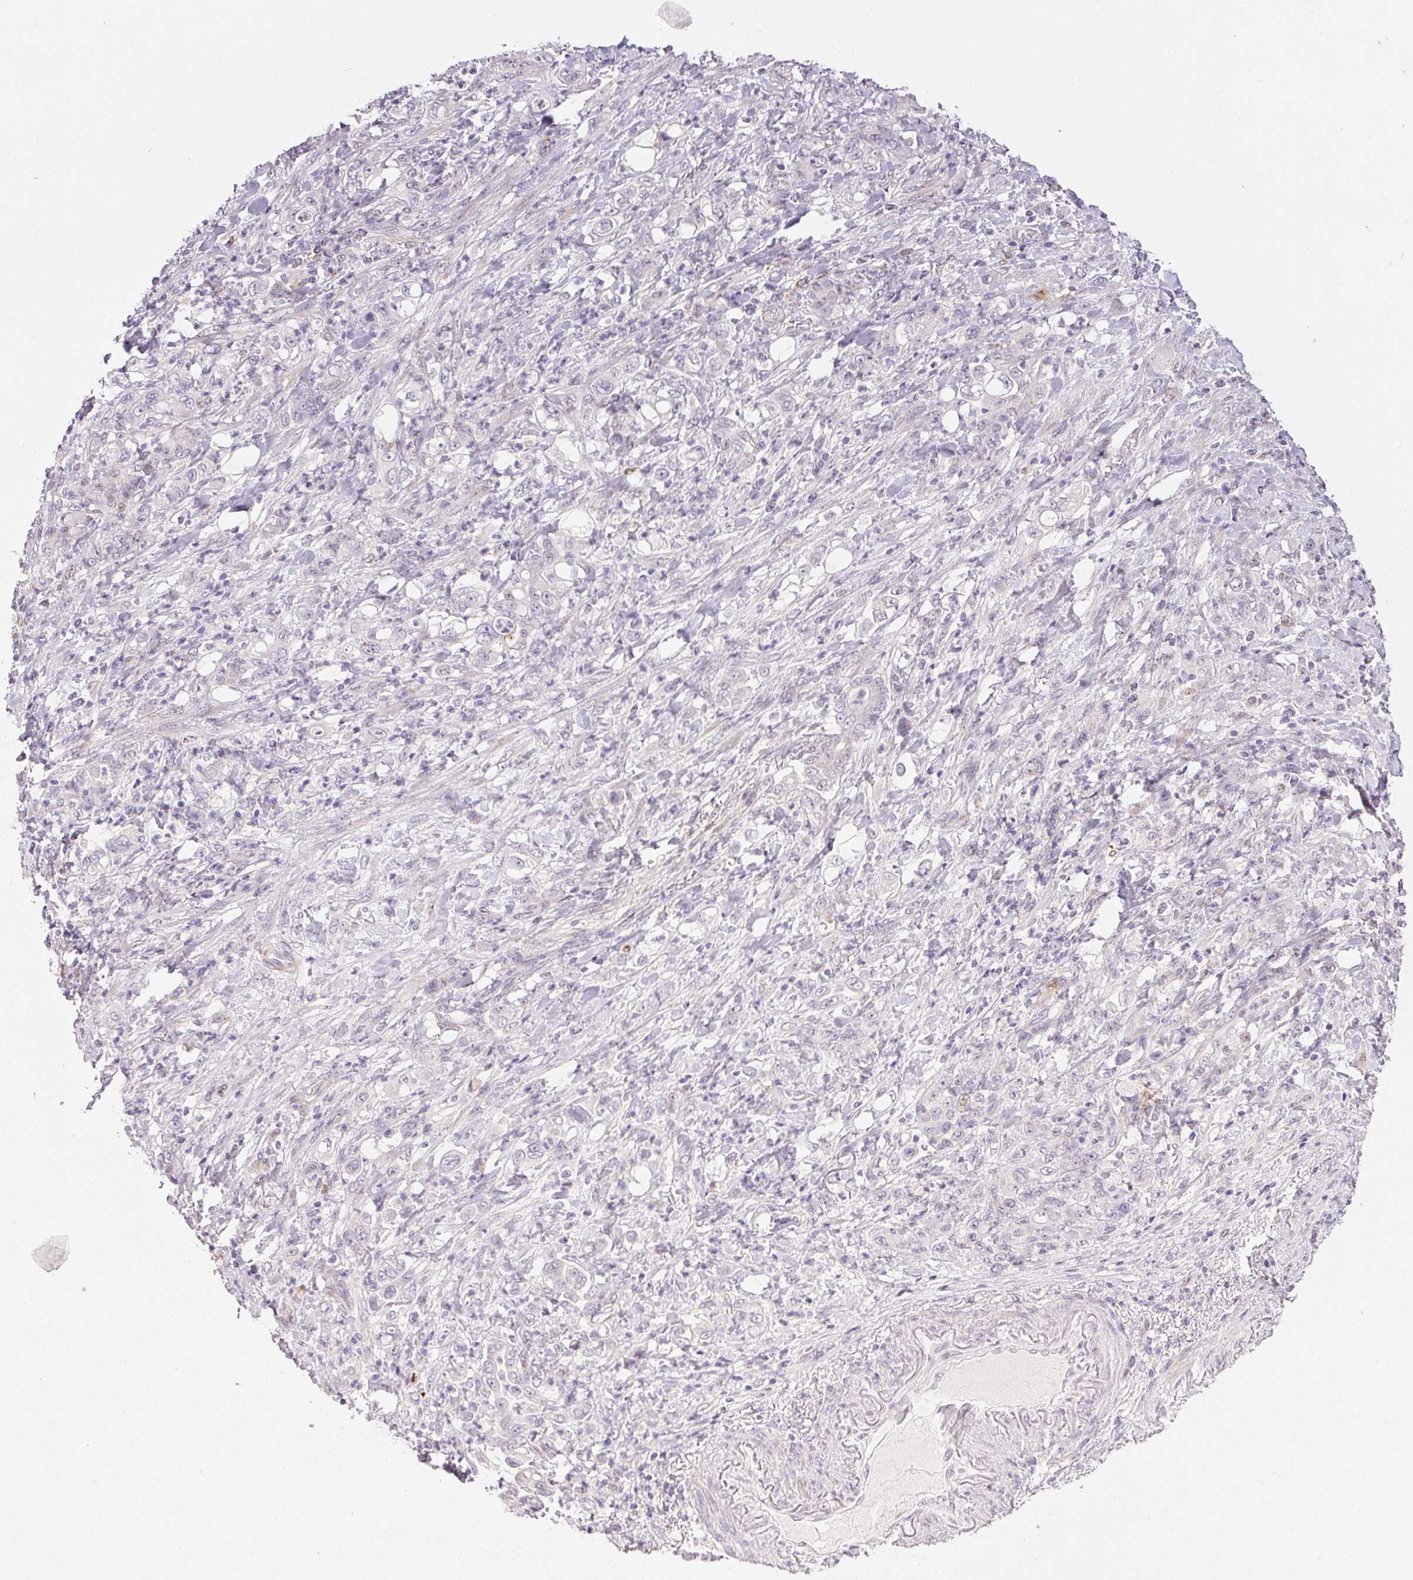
{"staining": {"intensity": "negative", "quantity": "none", "location": "none"}, "tissue": "stomach cancer", "cell_type": "Tumor cells", "image_type": "cancer", "snomed": [{"axis": "morphology", "description": "Adenocarcinoma, NOS"}, {"axis": "topography", "description": "Stomach"}], "caption": "High magnification brightfield microscopy of stomach cancer stained with DAB (3,3'-diaminobenzidine) (brown) and counterstained with hematoxylin (blue): tumor cells show no significant positivity.", "gene": "RPGRIP1", "patient": {"sex": "female", "age": 79}}